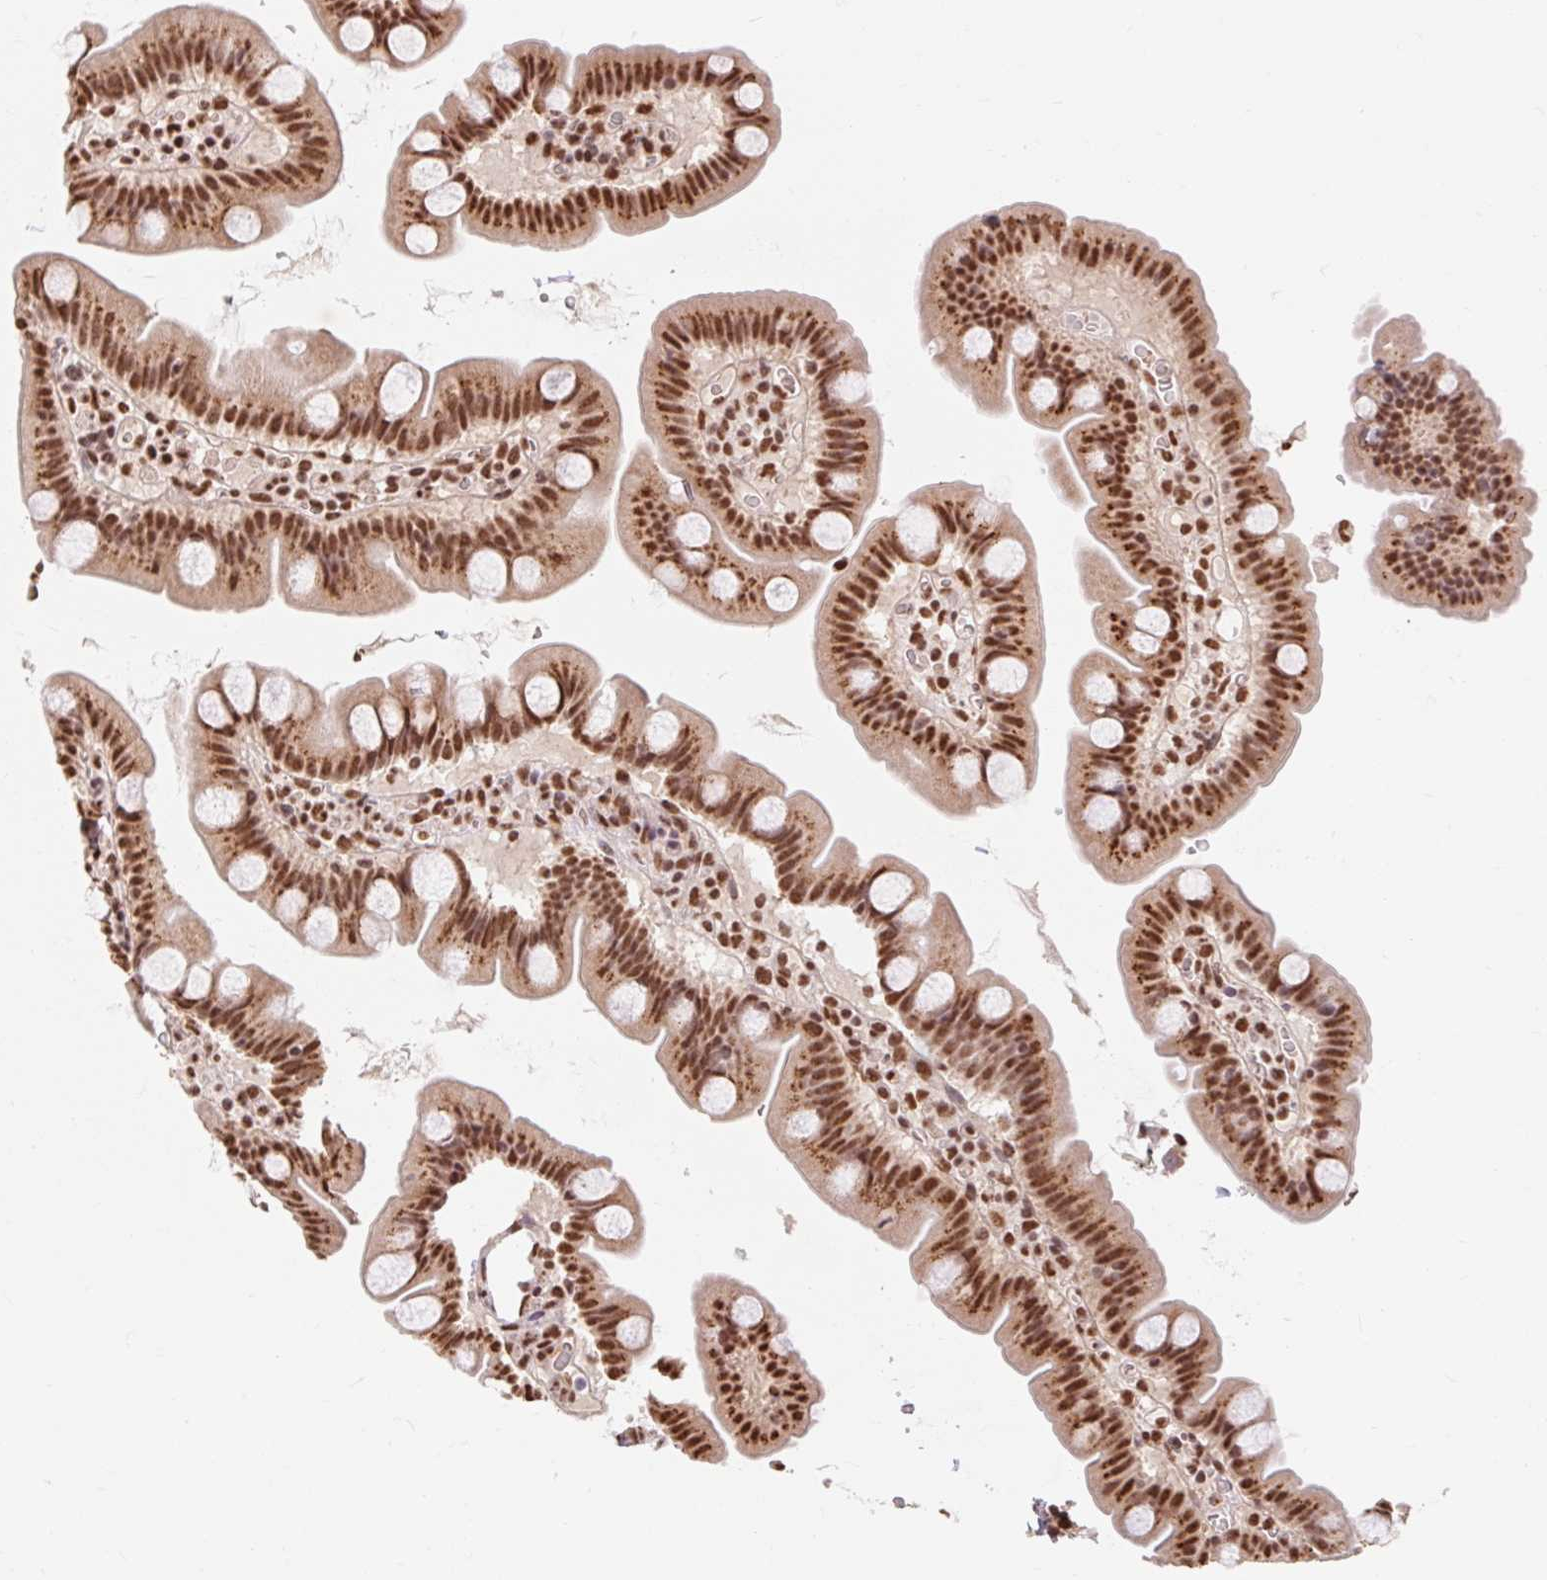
{"staining": {"intensity": "strong", "quantity": ">75%", "location": "nuclear"}, "tissue": "small intestine", "cell_type": "Glandular cells", "image_type": "normal", "snomed": [{"axis": "morphology", "description": "Normal tissue, NOS"}, {"axis": "topography", "description": "Small intestine"}], "caption": "This image shows IHC staining of normal small intestine, with high strong nuclear staining in about >75% of glandular cells.", "gene": "BICRA", "patient": {"sex": "female", "age": 68}}